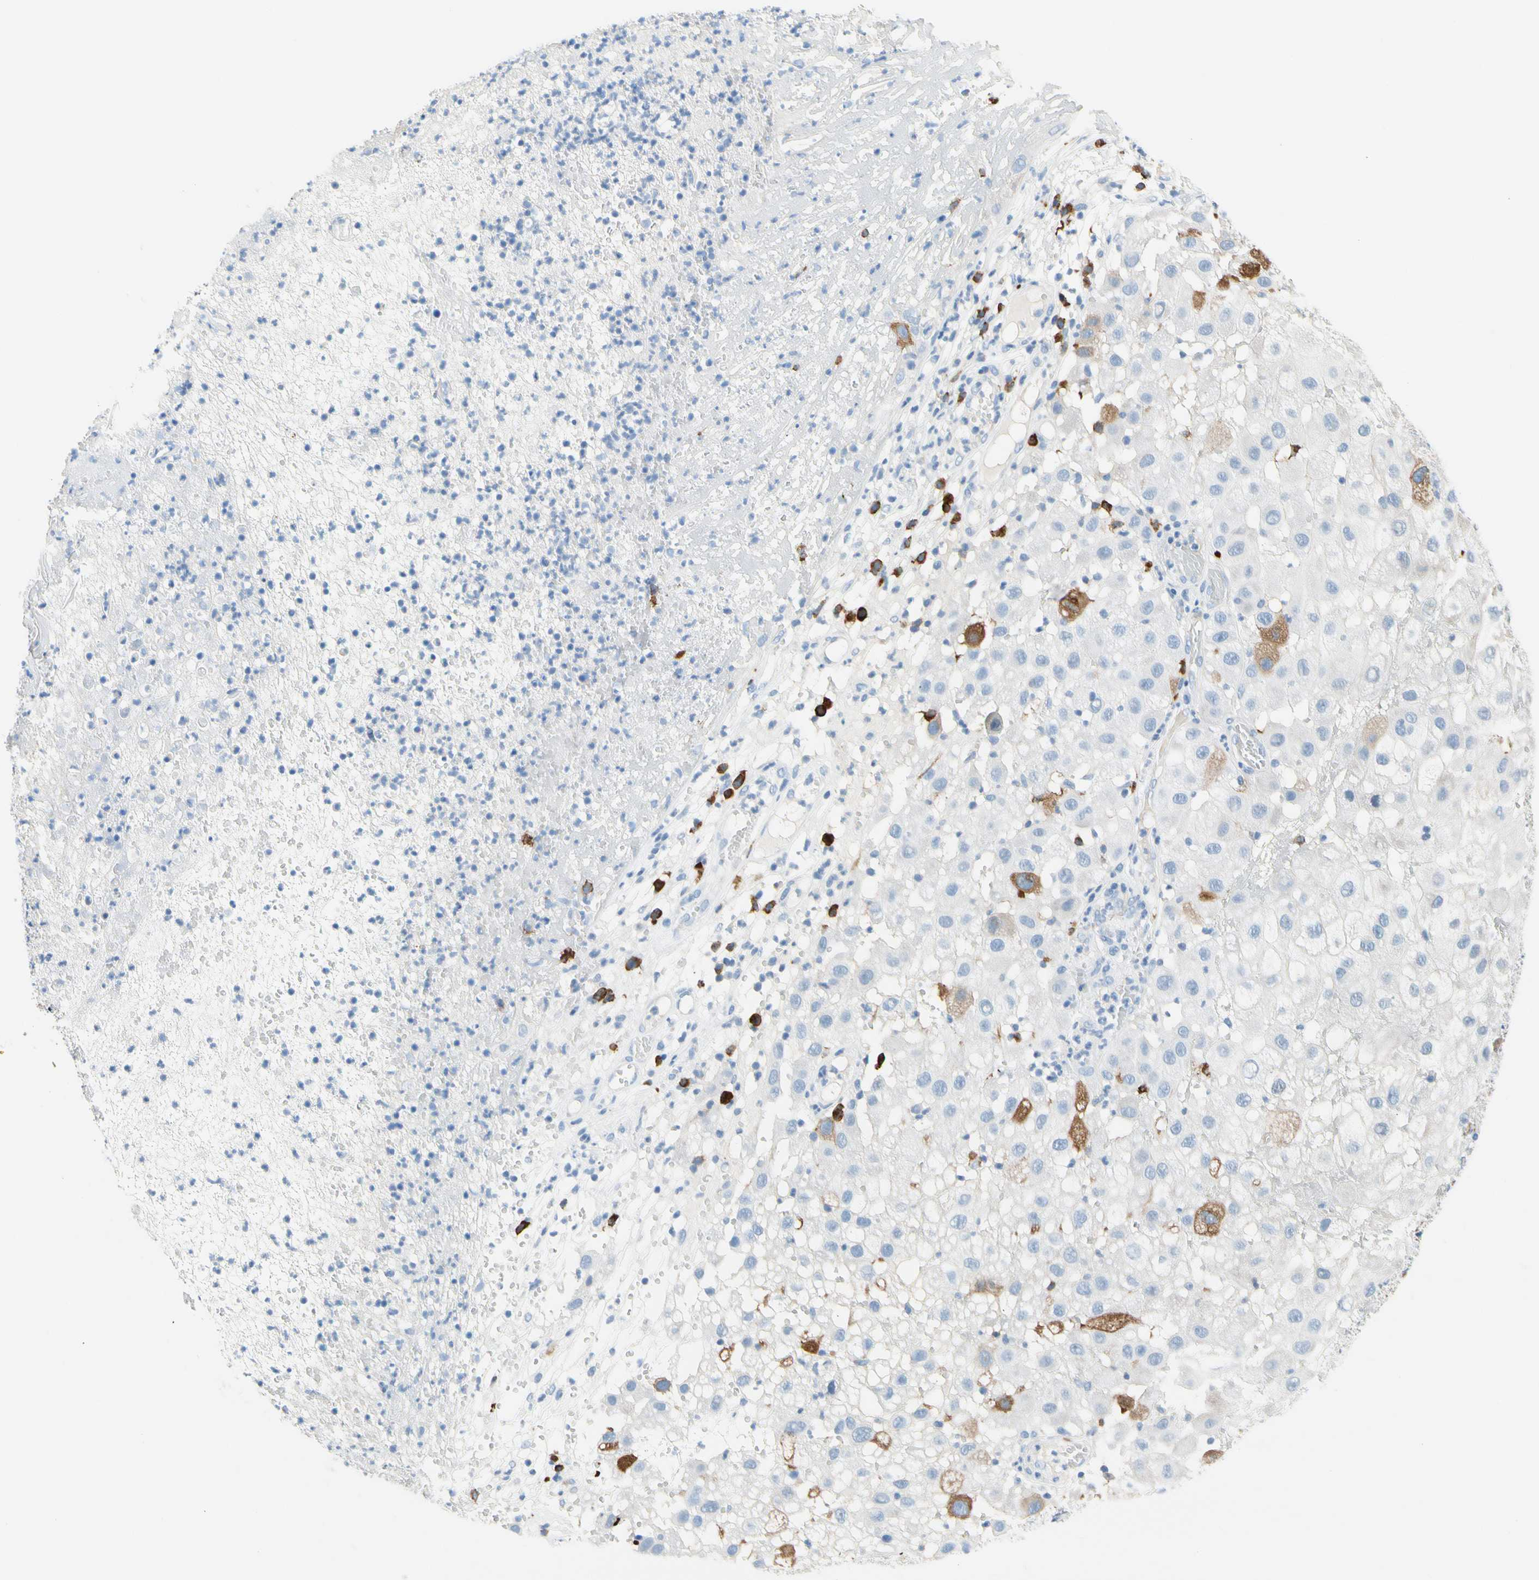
{"staining": {"intensity": "moderate", "quantity": "<25%", "location": "cytoplasmic/membranous"}, "tissue": "melanoma", "cell_type": "Tumor cells", "image_type": "cancer", "snomed": [{"axis": "morphology", "description": "Malignant melanoma, NOS"}, {"axis": "topography", "description": "Skin"}], "caption": "Malignant melanoma stained with DAB immunohistochemistry (IHC) shows low levels of moderate cytoplasmic/membranous staining in approximately <25% of tumor cells.", "gene": "TACC3", "patient": {"sex": "female", "age": 81}}